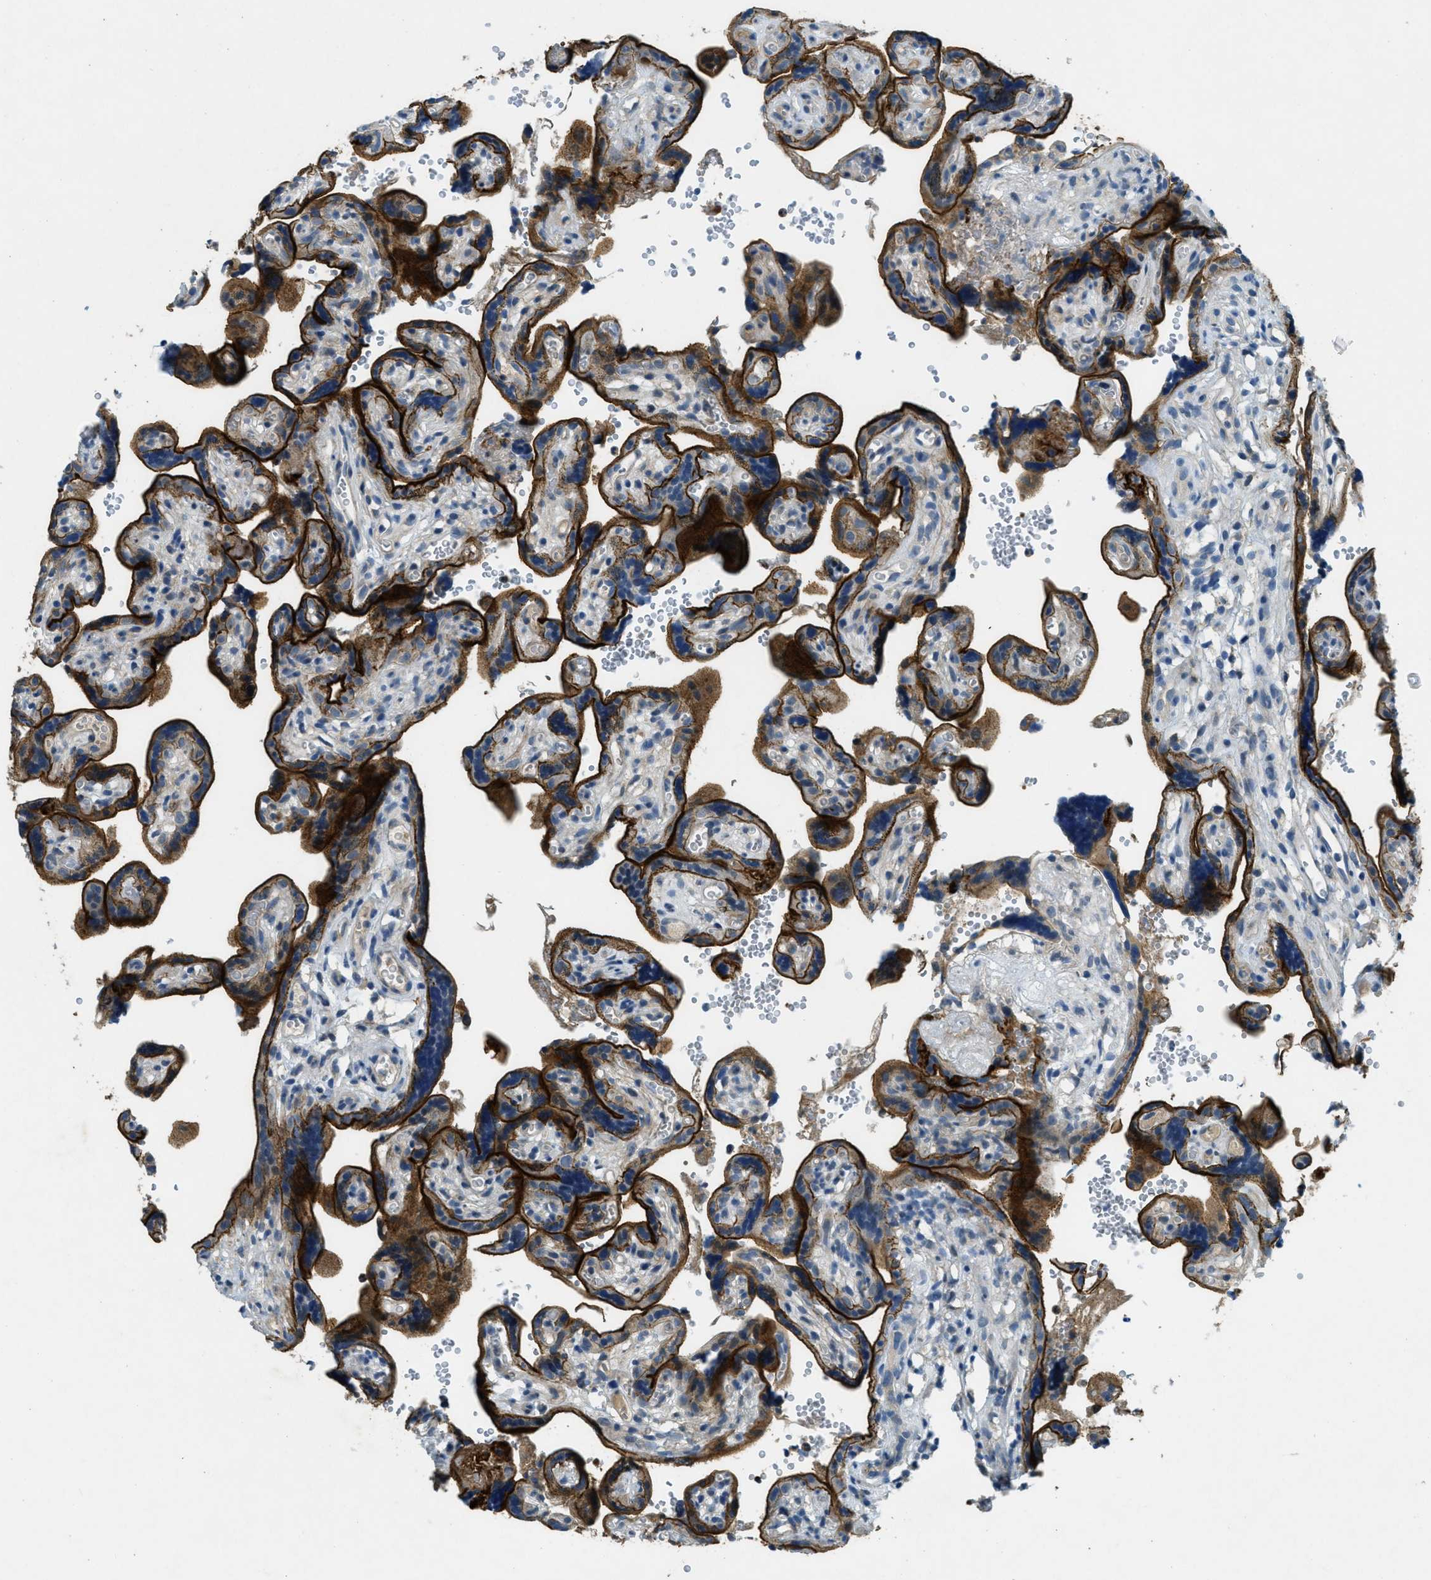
{"staining": {"intensity": "negative", "quantity": "none", "location": "none"}, "tissue": "placenta", "cell_type": "Decidual cells", "image_type": "normal", "snomed": [{"axis": "morphology", "description": "Normal tissue, NOS"}, {"axis": "topography", "description": "Placenta"}], "caption": "The histopathology image demonstrates no staining of decidual cells in normal placenta.", "gene": "SNX14", "patient": {"sex": "female", "age": 30}}